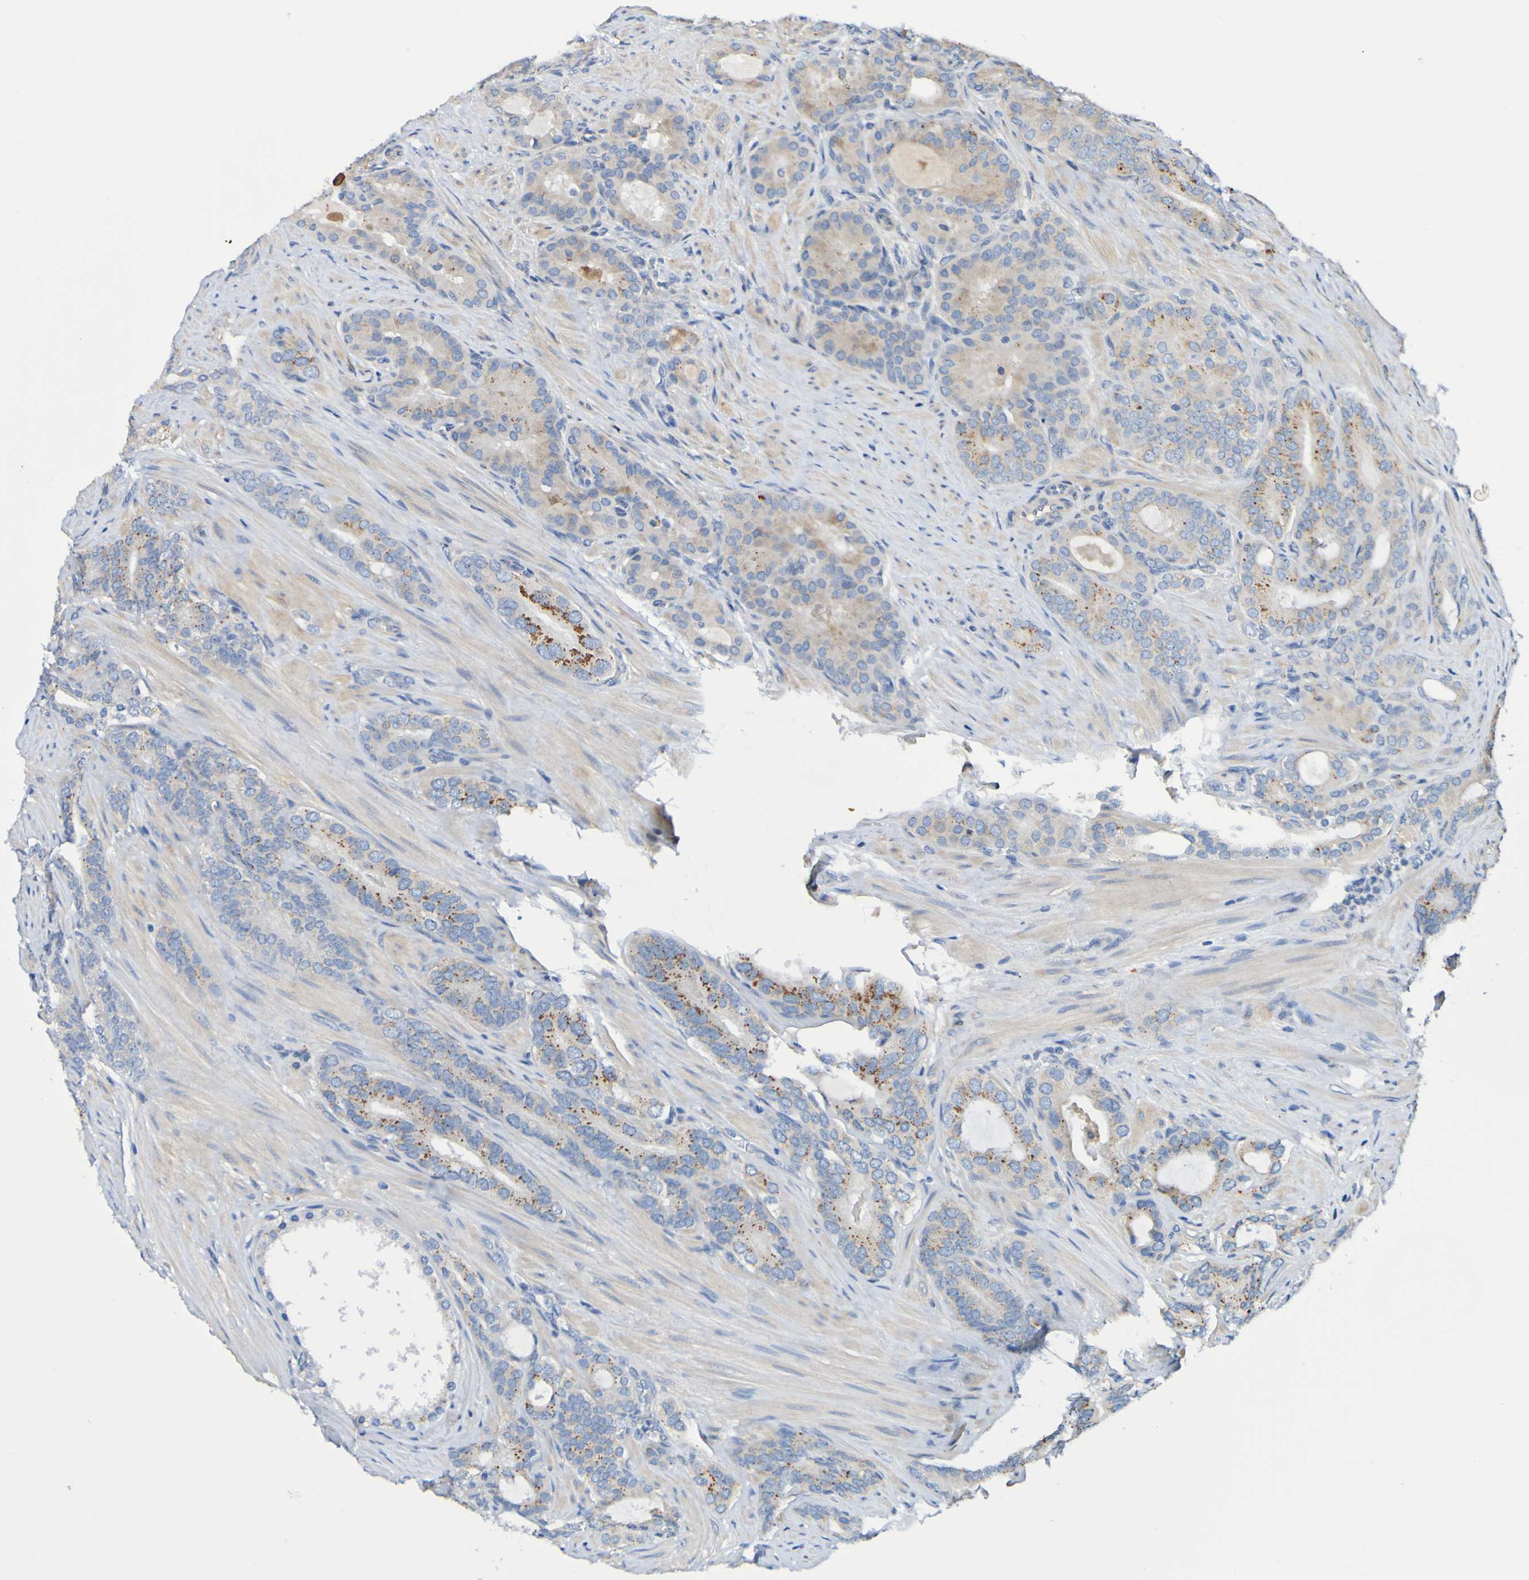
{"staining": {"intensity": "moderate", "quantity": ">75%", "location": "cytoplasmic/membranous"}, "tissue": "prostate cancer", "cell_type": "Tumor cells", "image_type": "cancer", "snomed": [{"axis": "morphology", "description": "Adenocarcinoma, Low grade"}, {"axis": "topography", "description": "Prostate"}], "caption": "Immunohistochemical staining of prostate adenocarcinoma (low-grade) exhibits medium levels of moderate cytoplasmic/membranous protein positivity in about >75% of tumor cells.", "gene": "METAP2", "patient": {"sex": "male", "age": 63}}